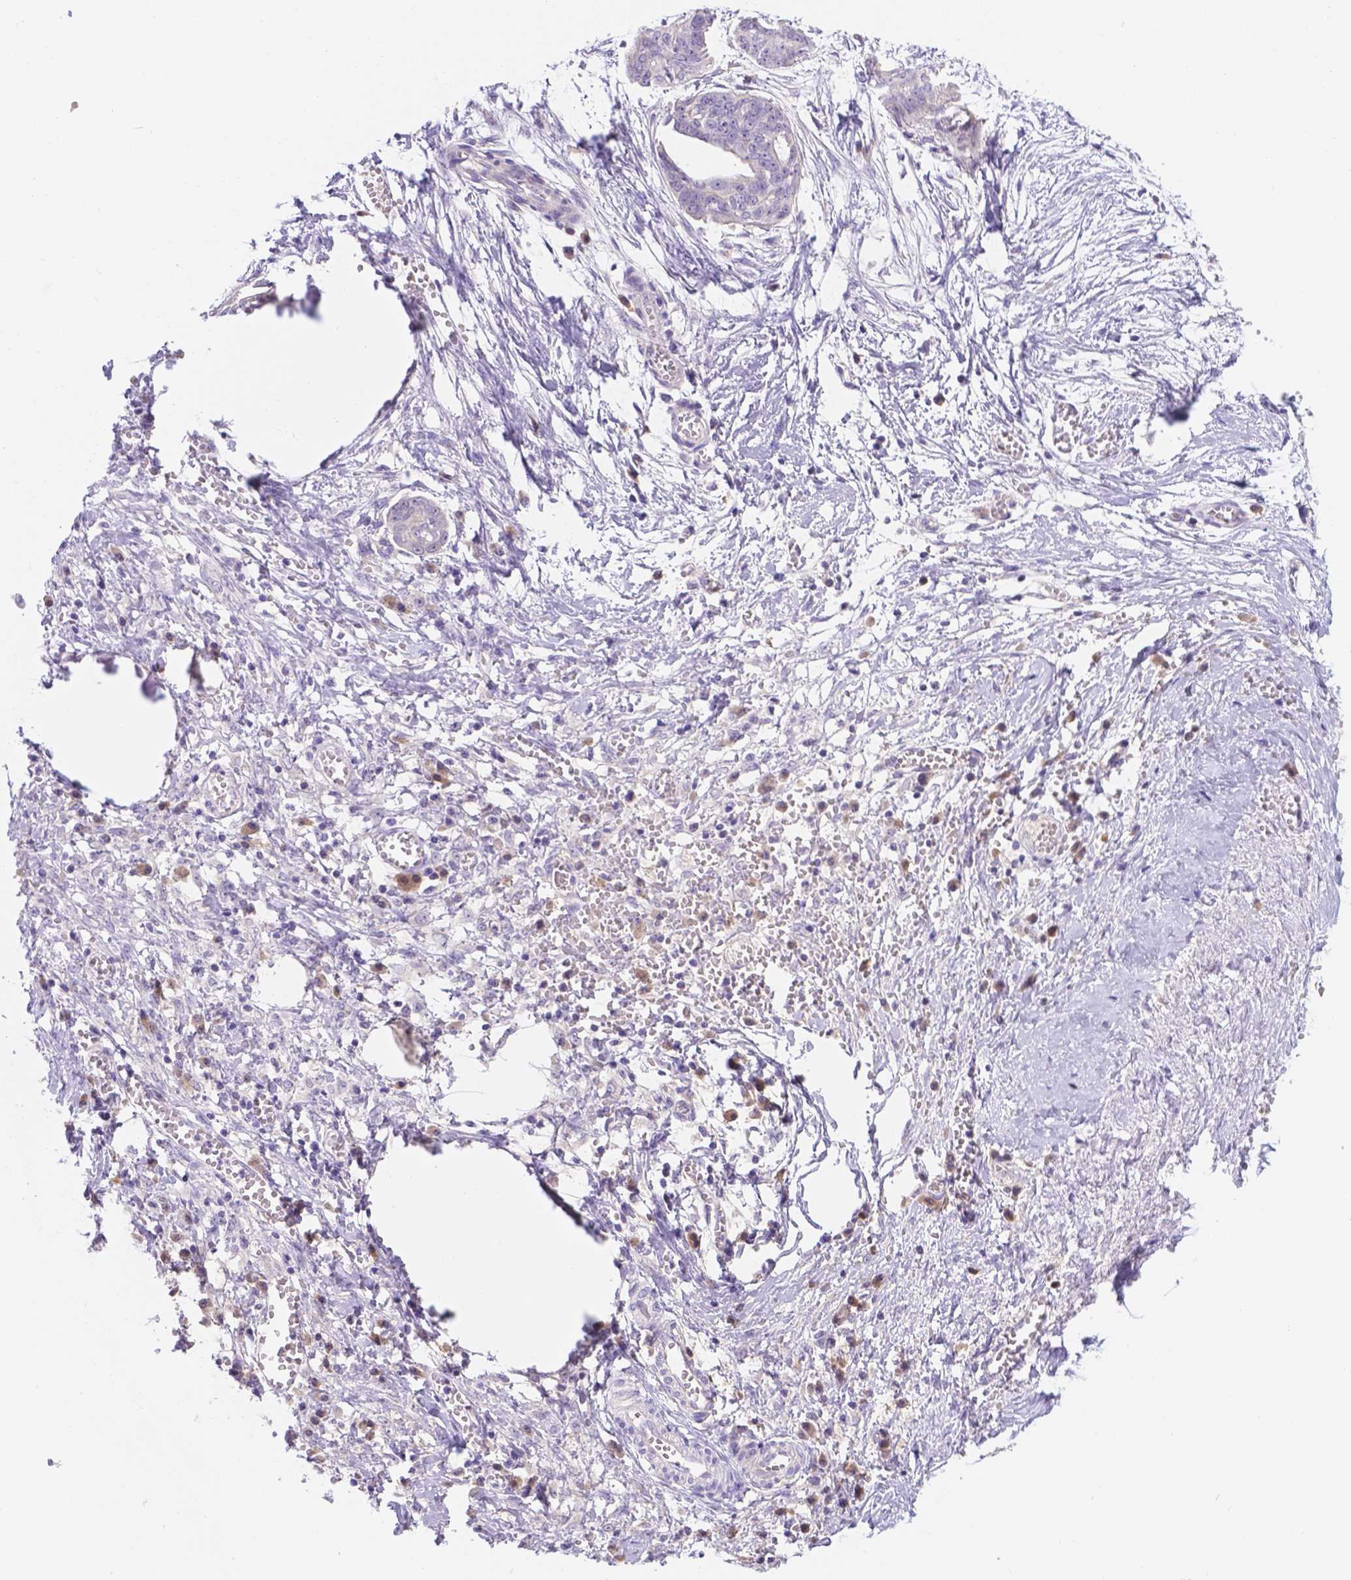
{"staining": {"intensity": "negative", "quantity": "none", "location": "none"}, "tissue": "ovarian cancer", "cell_type": "Tumor cells", "image_type": "cancer", "snomed": [{"axis": "morphology", "description": "Cystadenocarcinoma, serous, NOS"}, {"axis": "topography", "description": "Ovary"}], "caption": "High power microscopy histopathology image of an immunohistochemistry (IHC) histopathology image of ovarian cancer (serous cystadenocarcinoma), revealing no significant positivity in tumor cells.", "gene": "CD96", "patient": {"sex": "female", "age": 71}}